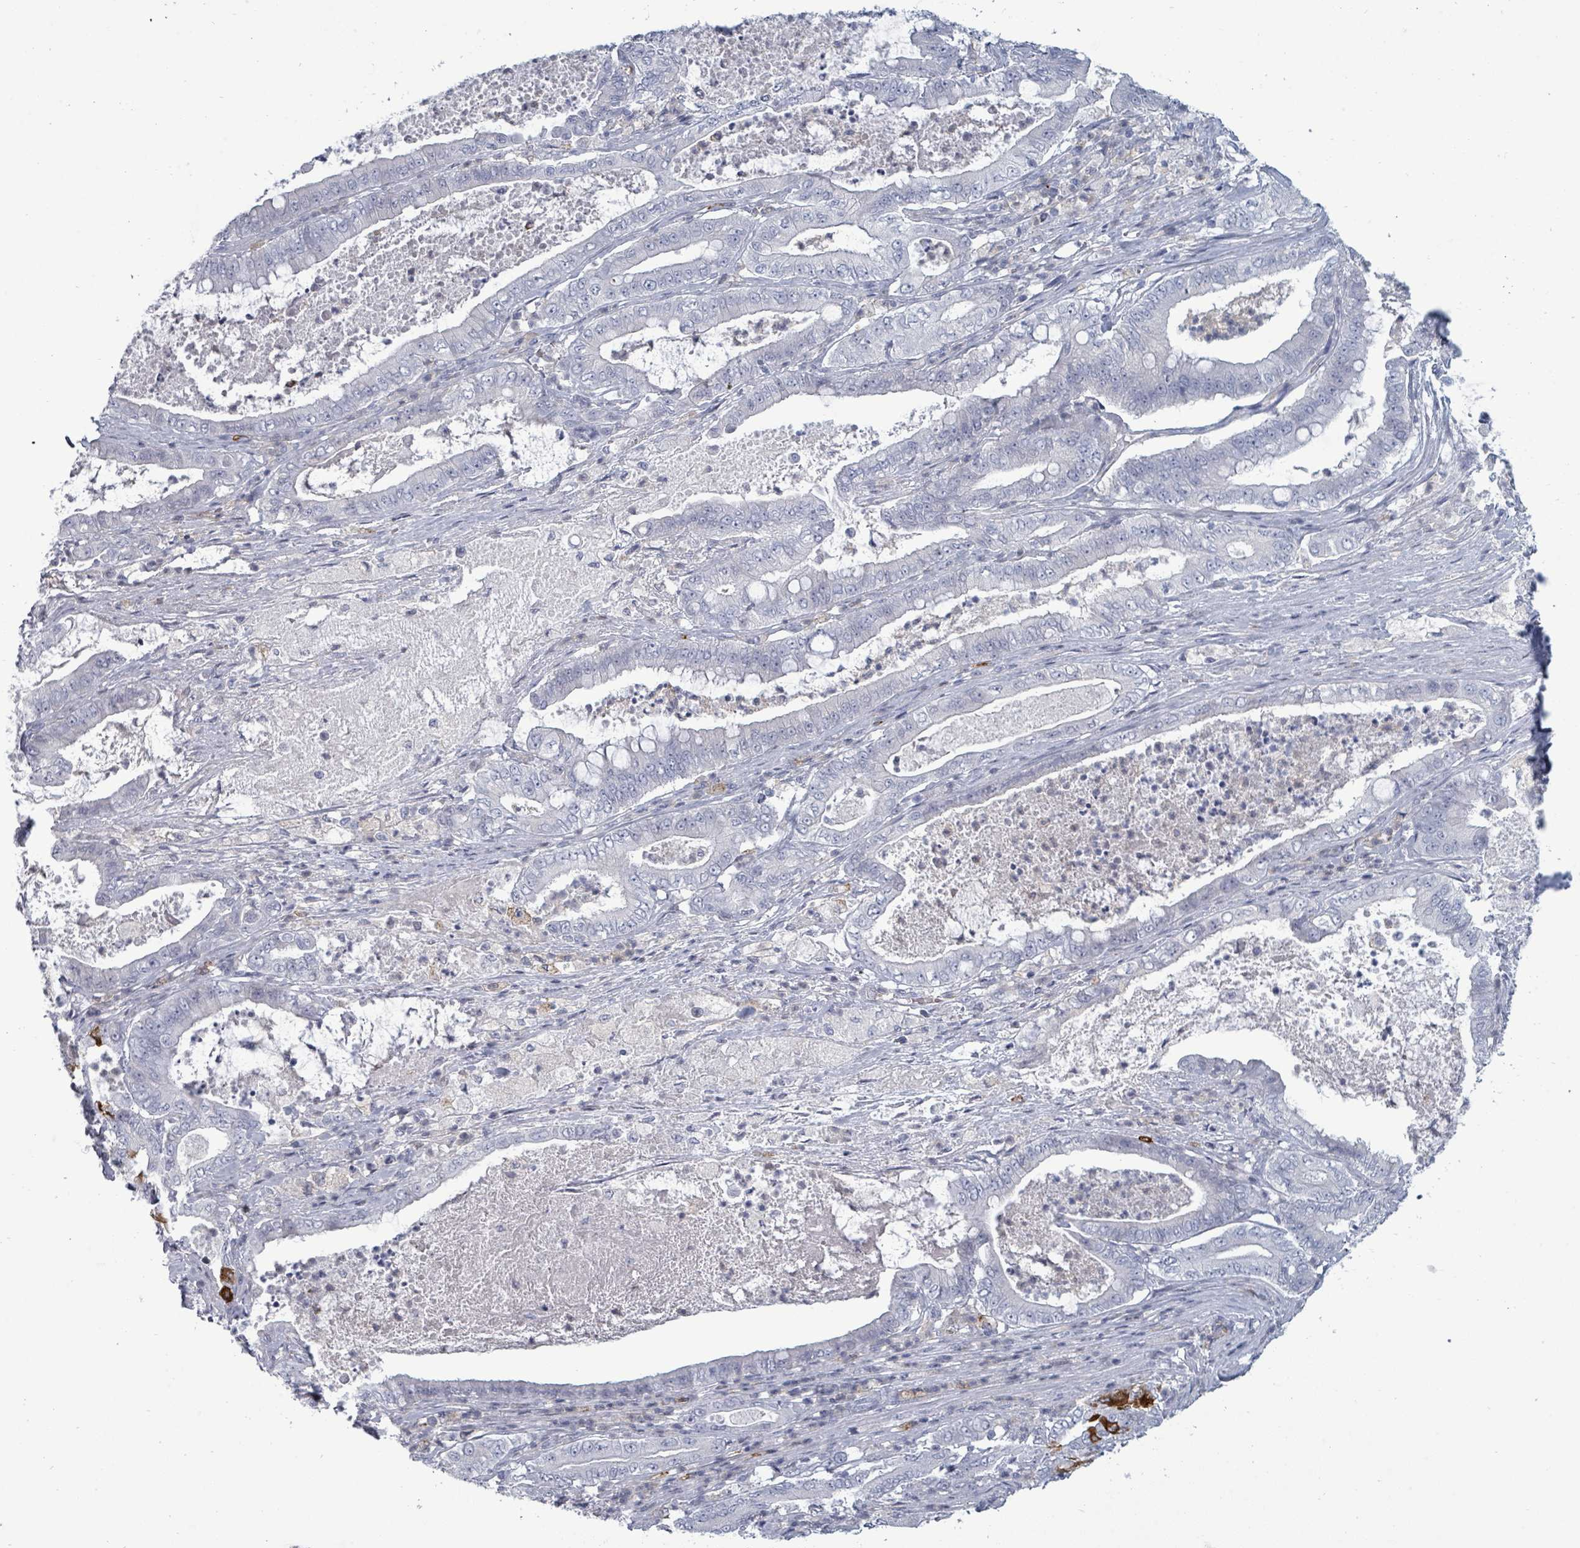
{"staining": {"intensity": "negative", "quantity": "none", "location": "none"}, "tissue": "pancreatic cancer", "cell_type": "Tumor cells", "image_type": "cancer", "snomed": [{"axis": "morphology", "description": "Adenocarcinoma, NOS"}, {"axis": "topography", "description": "Pancreas"}], "caption": "The immunohistochemistry histopathology image has no significant positivity in tumor cells of pancreatic adenocarcinoma tissue.", "gene": "NDST2", "patient": {"sex": "male", "age": 71}}